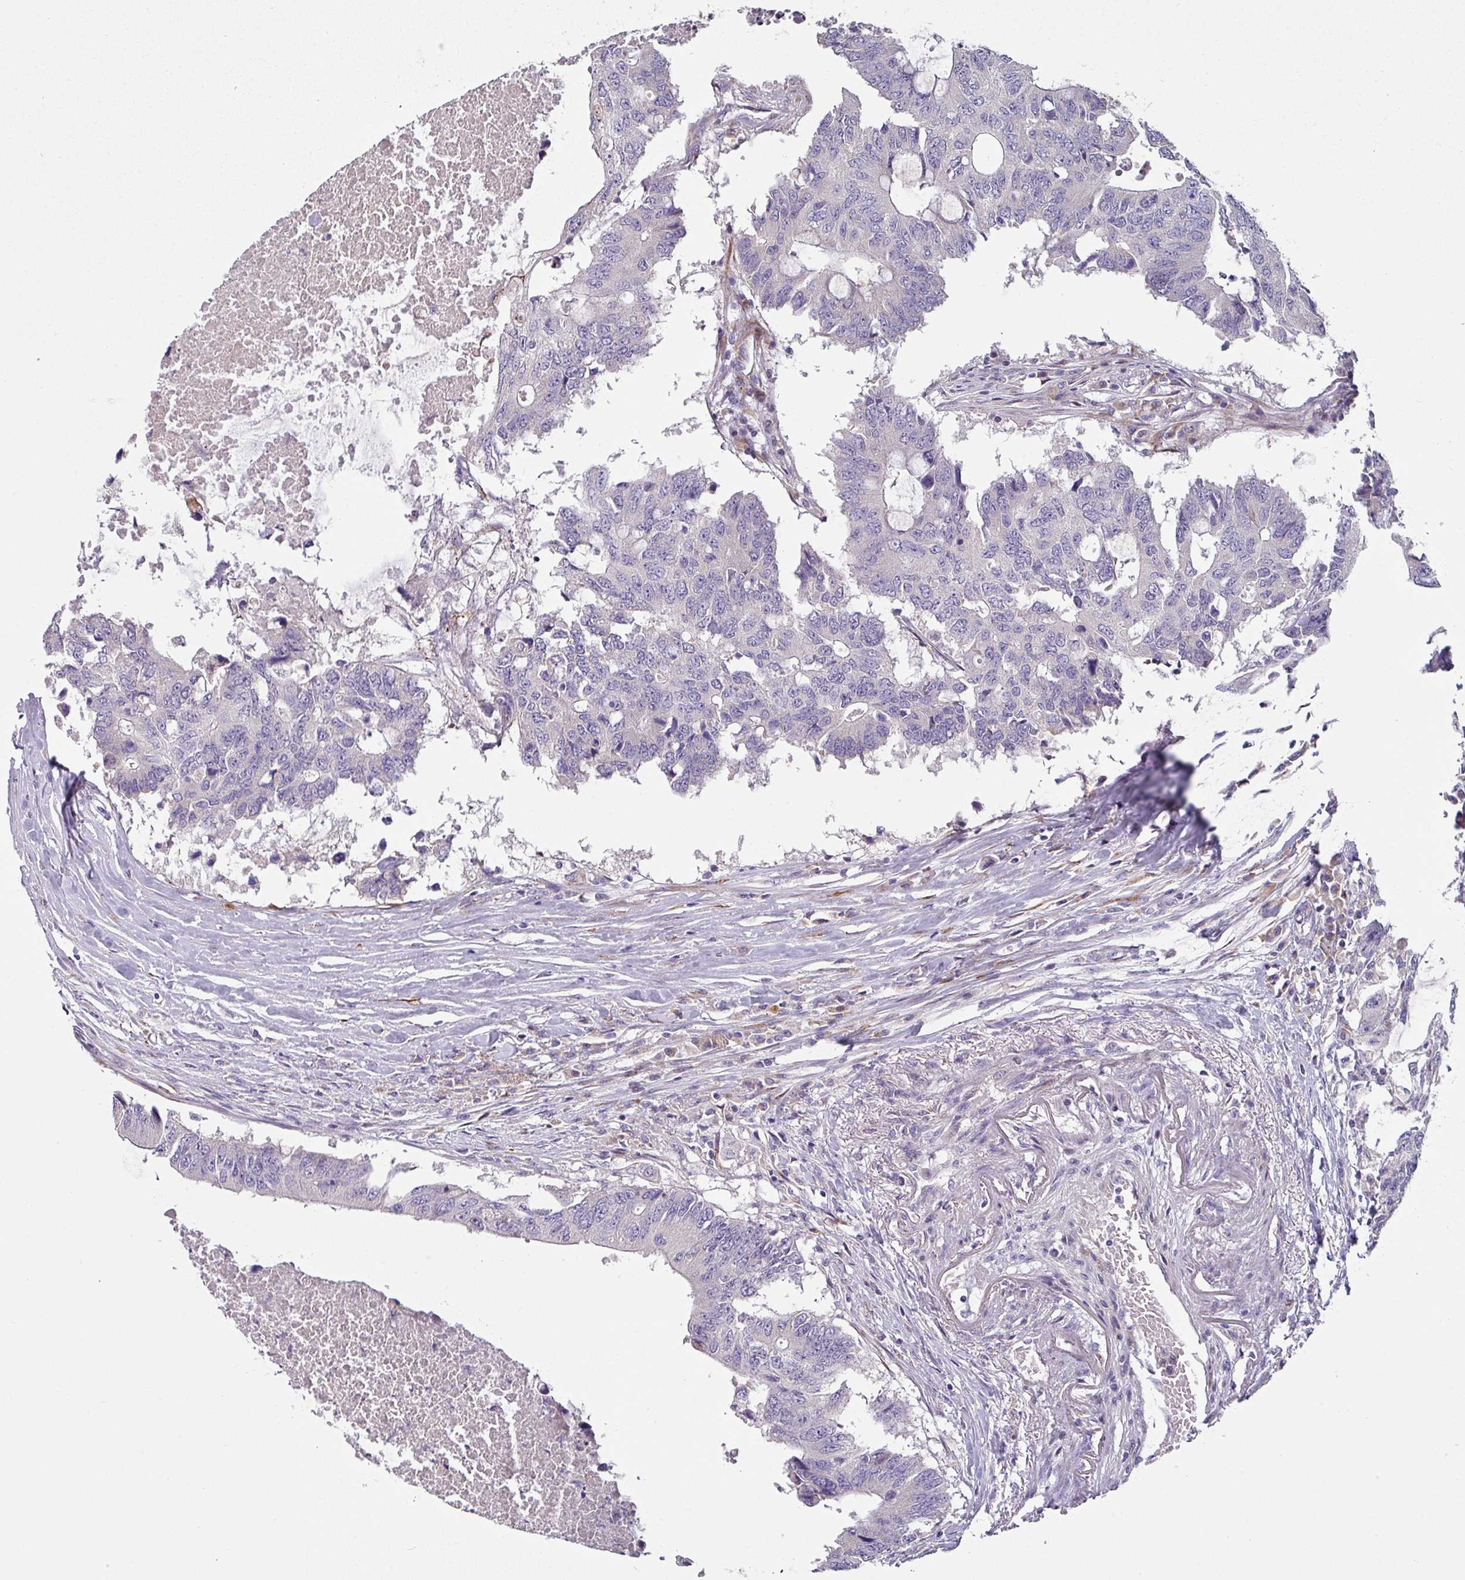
{"staining": {"intensity": "negative", "quantity": "none", "location": "none"}, "tissue": "colorectal cancer", "cell_type": "Tumor cells", "image_type": "cancer", "snomed": [{"axis": "morphology", "description": "Adenocarcinoma, NOS"}, {"axis": "topography", "description": "Colon"}], "caption": "Colorectal cancer (adenocarcinoma) was stained to show a protein in brown. There is no significant staining in tumor cells.", "gene": "KLHL3", "patient": {"sex": "male", "age": 71}}